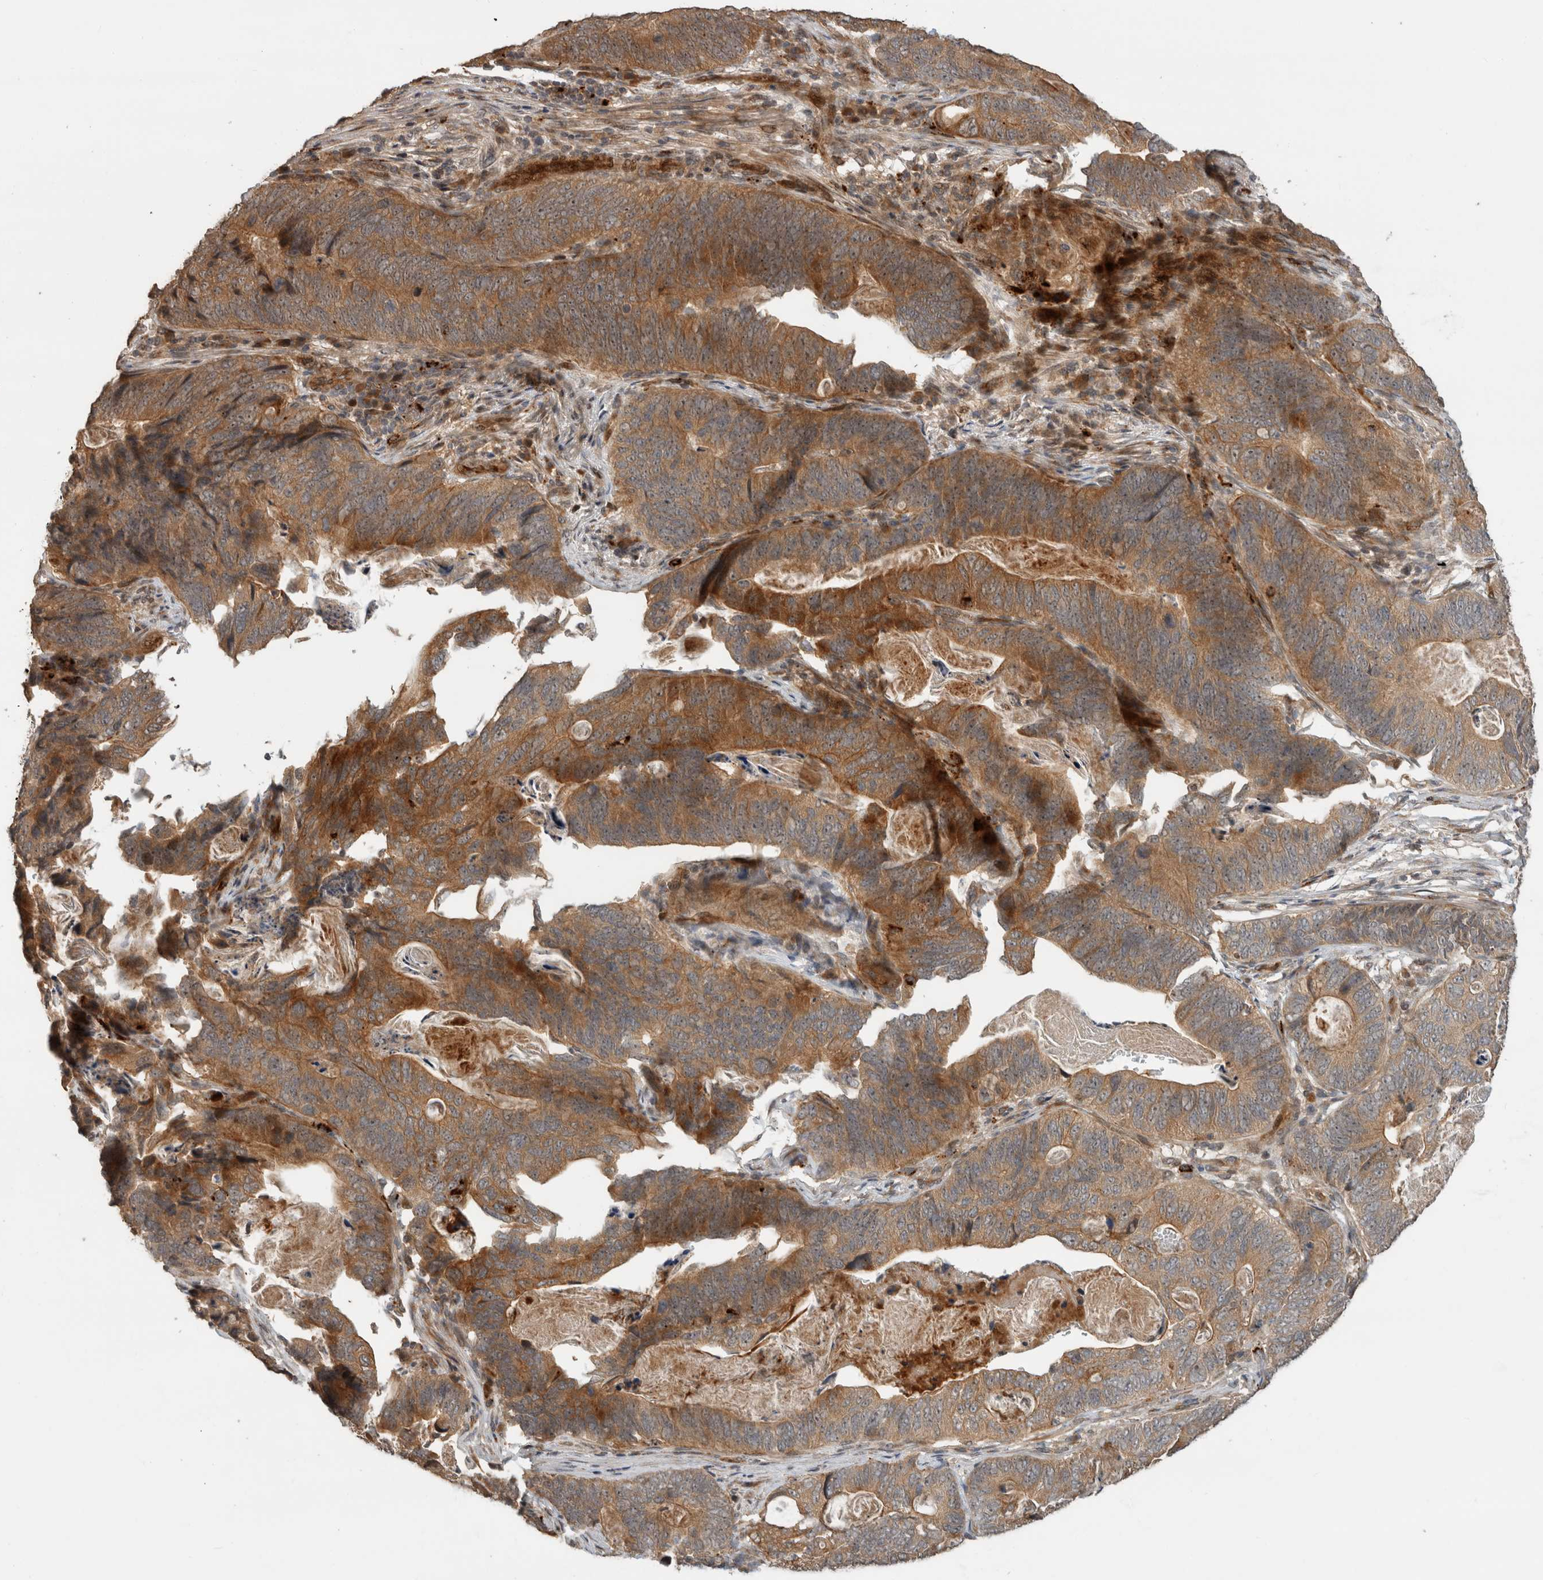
{"staining": {"intensity": "moderate", "quantity": ">75%", "location": "cytoplasmic/membranous"}, "tissue": "stomach cancer", "cell_type": "Tumor cells", "image_type": "cancer", "snomed": [{"axis": "morphology", "description": "Normal tissue, NOS"}, {"axis": "morphology", "description": "Adenocarcinoma, NOS"}, {"axis": "topography", "description": "Stomach"}], "caption": "Stomach adenocarcinoma stained with DAB (3,3'-diaminobenzidine) immunohistochemistry exhibits medium levels of moderate cytoplasmic/membranous staining in about >75% of tumor cells. (DAB (3,3'-diaminobenzidine) IHC, brown staining for protein, blue staining for nuclei).", "gene": "PITPNC1", "patient": {"sex": "female", "age": 89}}